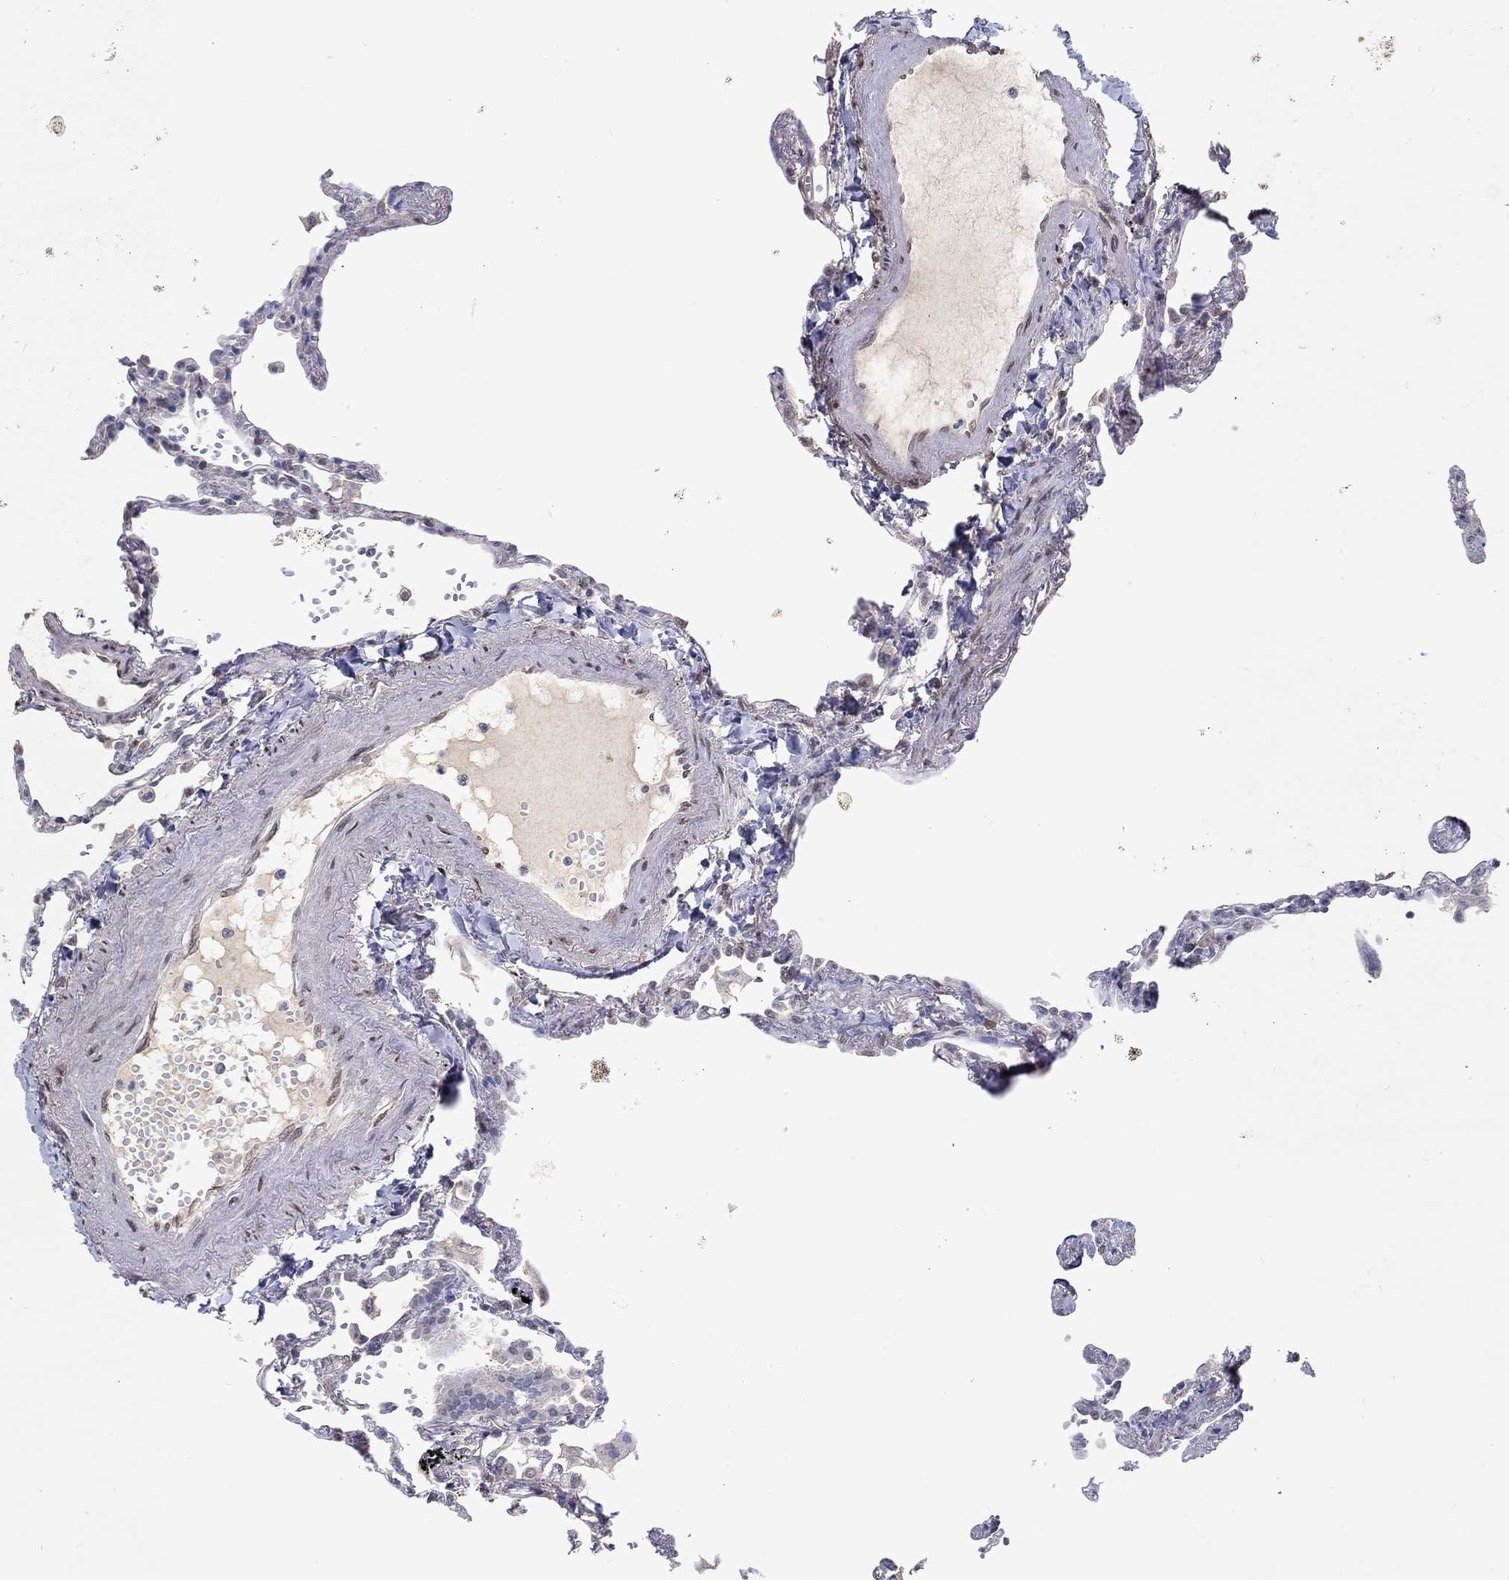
{"staining": {"intensity": "weak", "quantity": "<25%", "location": "nuclear"}, "tissue": "lung", "cell_type": "Alveolar cells", "image_type": "normal", "snomed": [{"axis": "morphology", "description": "Normal tissue, NOS"}, {"axis": "topography", "description": "Lung"}], "caption": "Immunohistochemistry (IHC) of benign lung displays no staining in alveolar cells. (Brightfield microscopy of DAB immunohistochemistry (IHC) at high magnification).", "gene": "FGF2", "patient": {"sex": "male", "age": 78}}